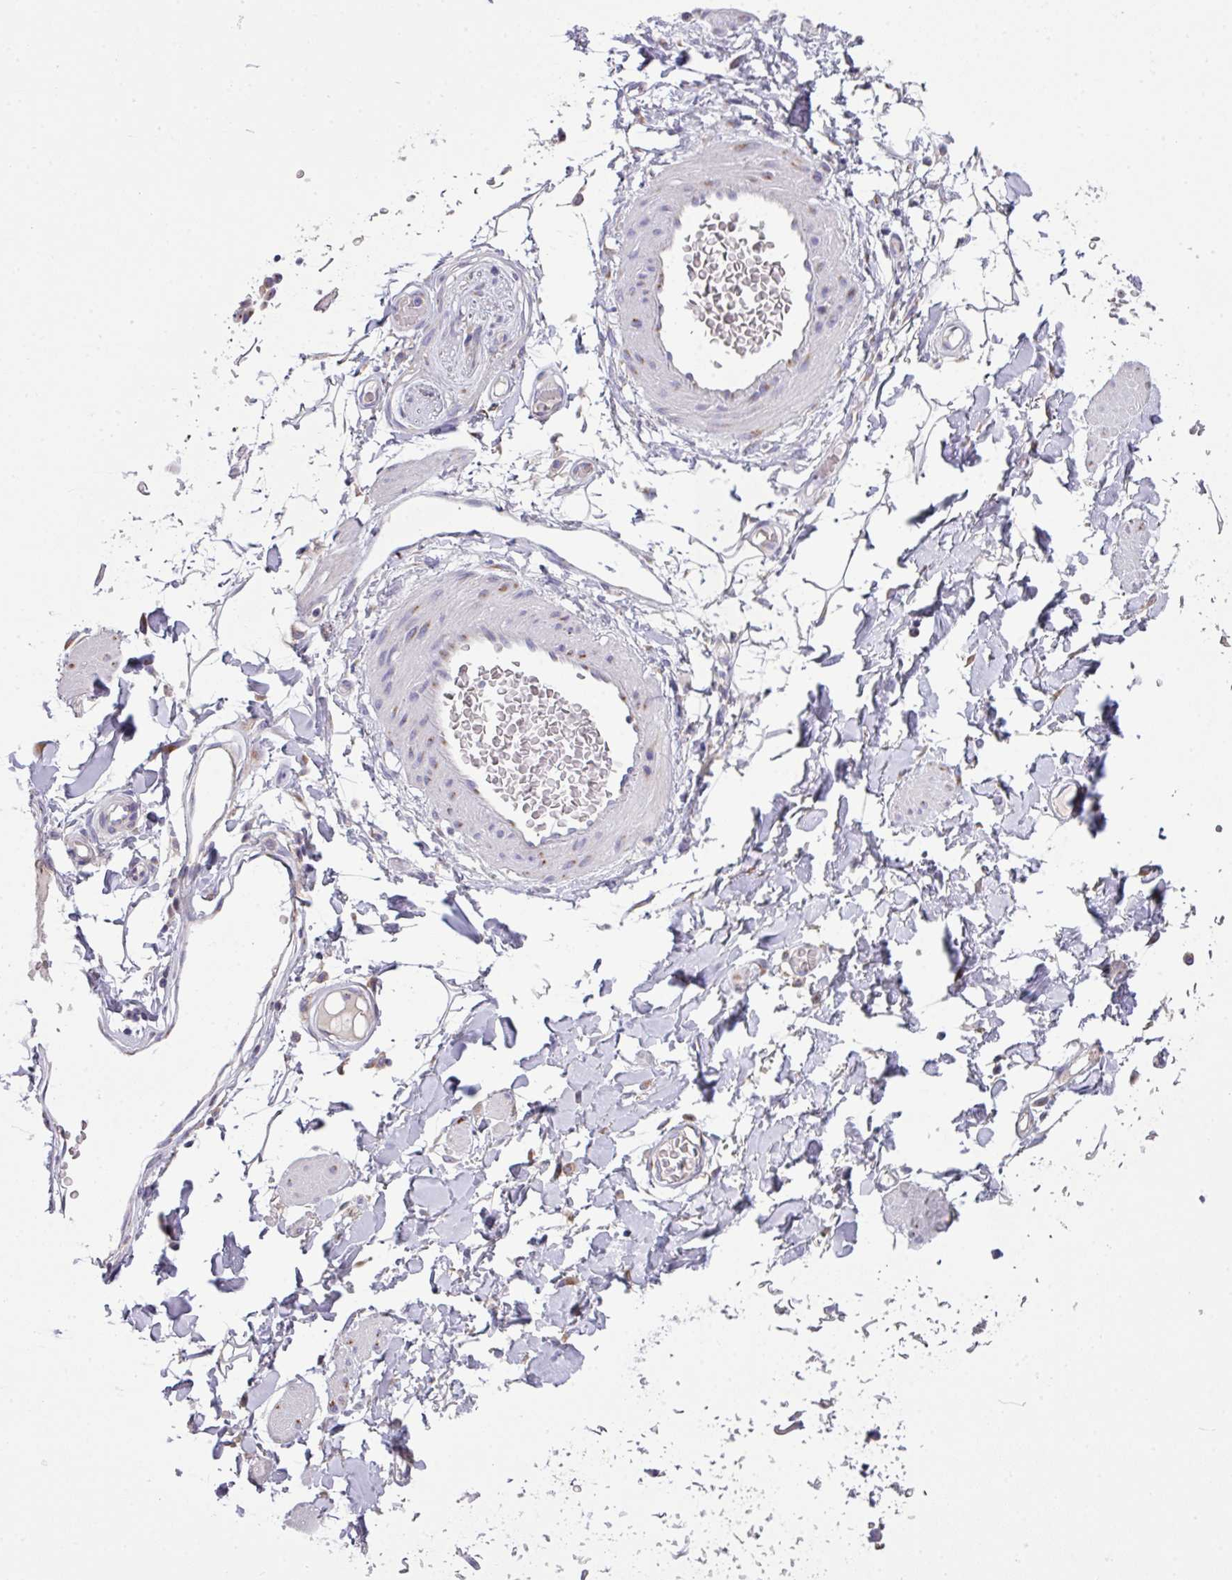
{"staining": {"intensity": "negative", "quantity": "none", "location": "none"}, "tissue": "adipose tissue", "cell_type": "Adipocytes", "image_type": "normal", "snomed": [{"axis": "morphology", "description": "Normal tissue, NOS"}, {"axis": "topography", "description": "Vulva"}, {"axis": "topography", "description": "Peripheral nerve tissue"}], "caption": "This is an immunohistochemistry micrograph of benign adipose tissue. There is no staining in adipocytes.", "gene": "VTI1A", "patient": {"sex": "female", "age": 68}}